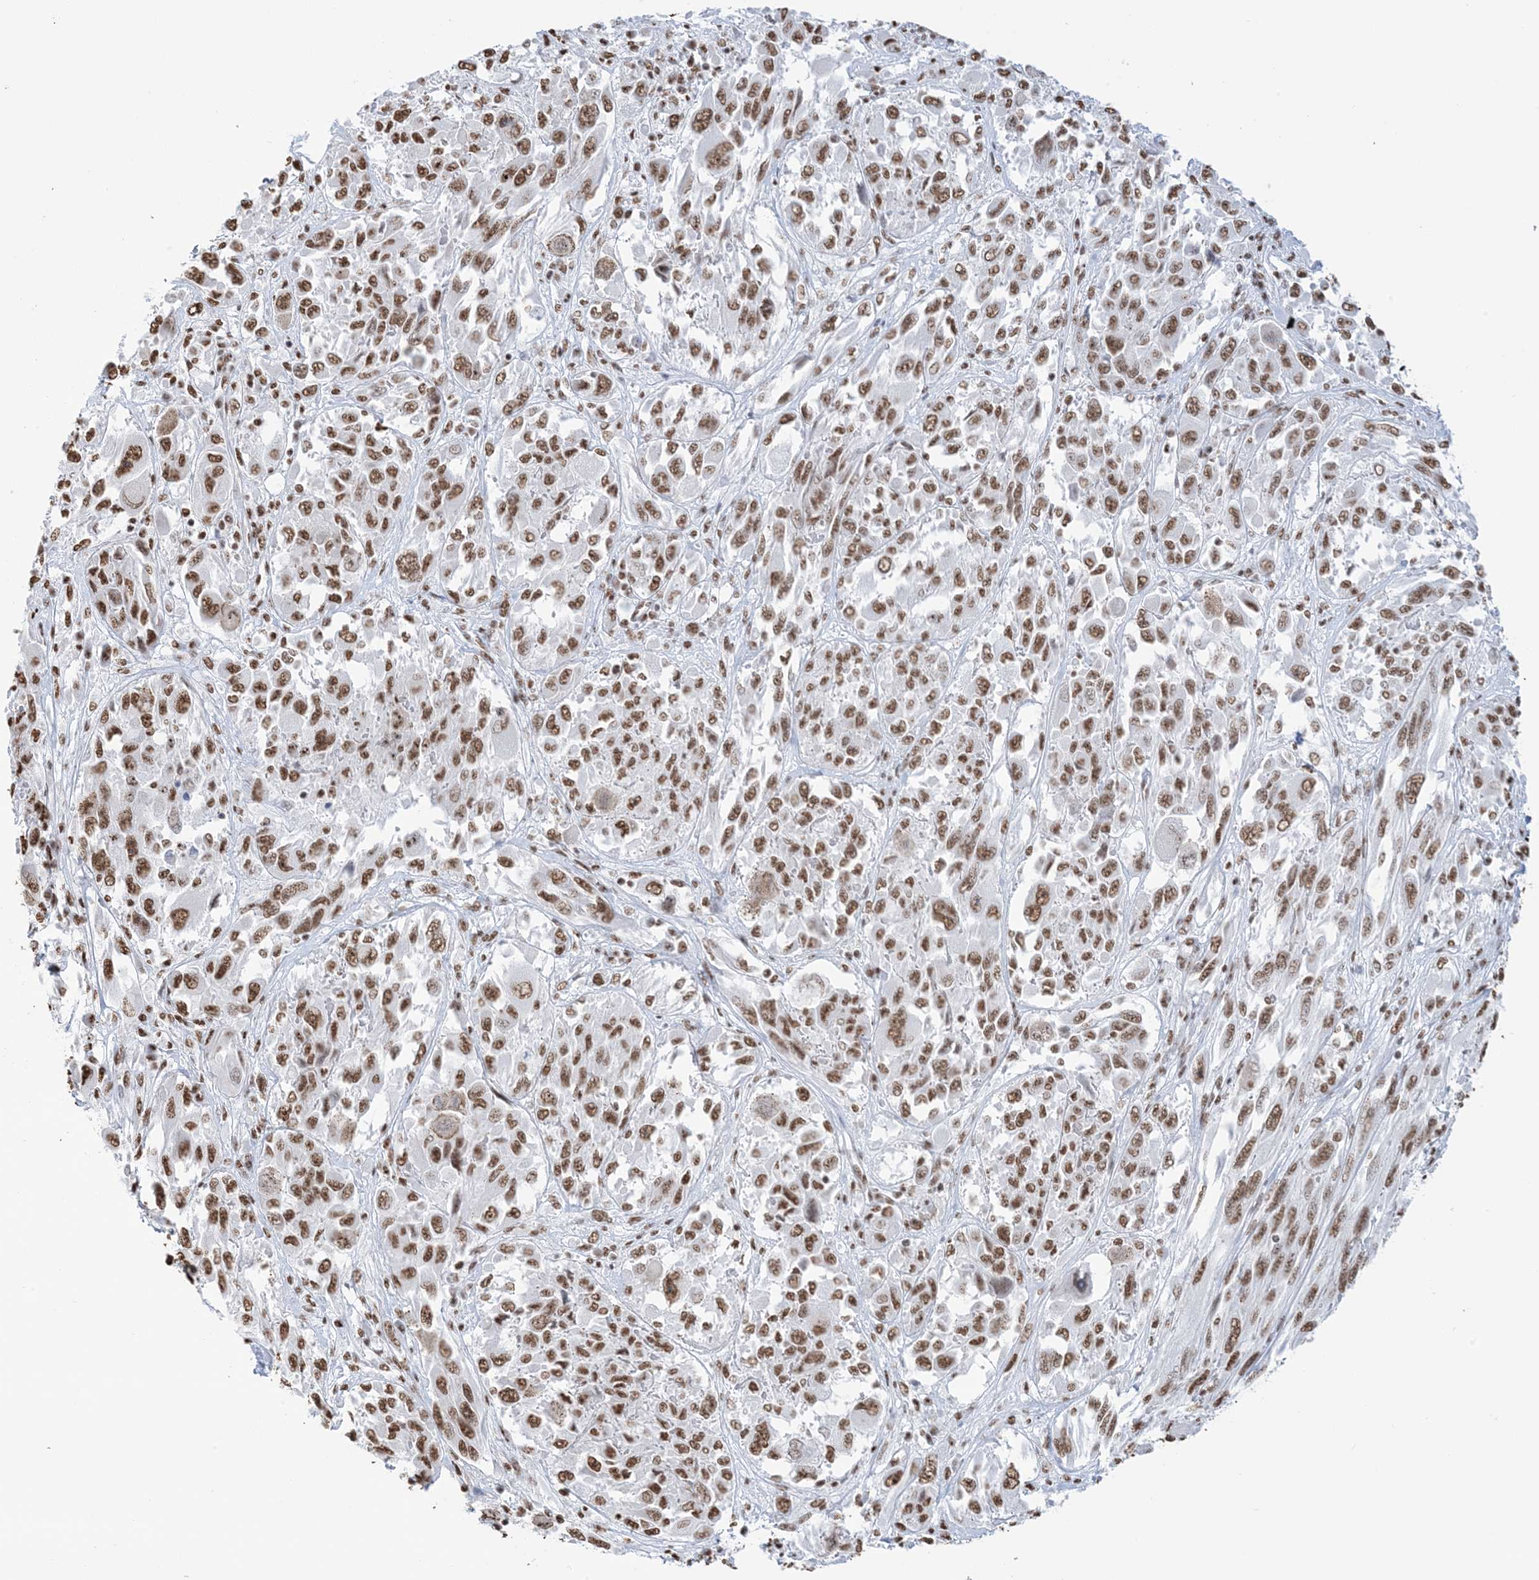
{"staining": {"intensity": "moderate", "quantity": ">75%", "location": "nuclear"}, "tissue": "melanoma", "cell_type": "Tumor cells", "image_type": "cancer", "snomed": [{"axis": "morphology", "description": "Malignant melanoma, NOS"}, {"axis": "topography", "description": "Skin"}], "caption": "Malignant melanoma was stained to show a protein in brown. There is medium levels of moderate nuclear positivity in about >75% of tumor cells.", "gene": "ZNF792", "patient": {"sex": "female", "age": 91}}